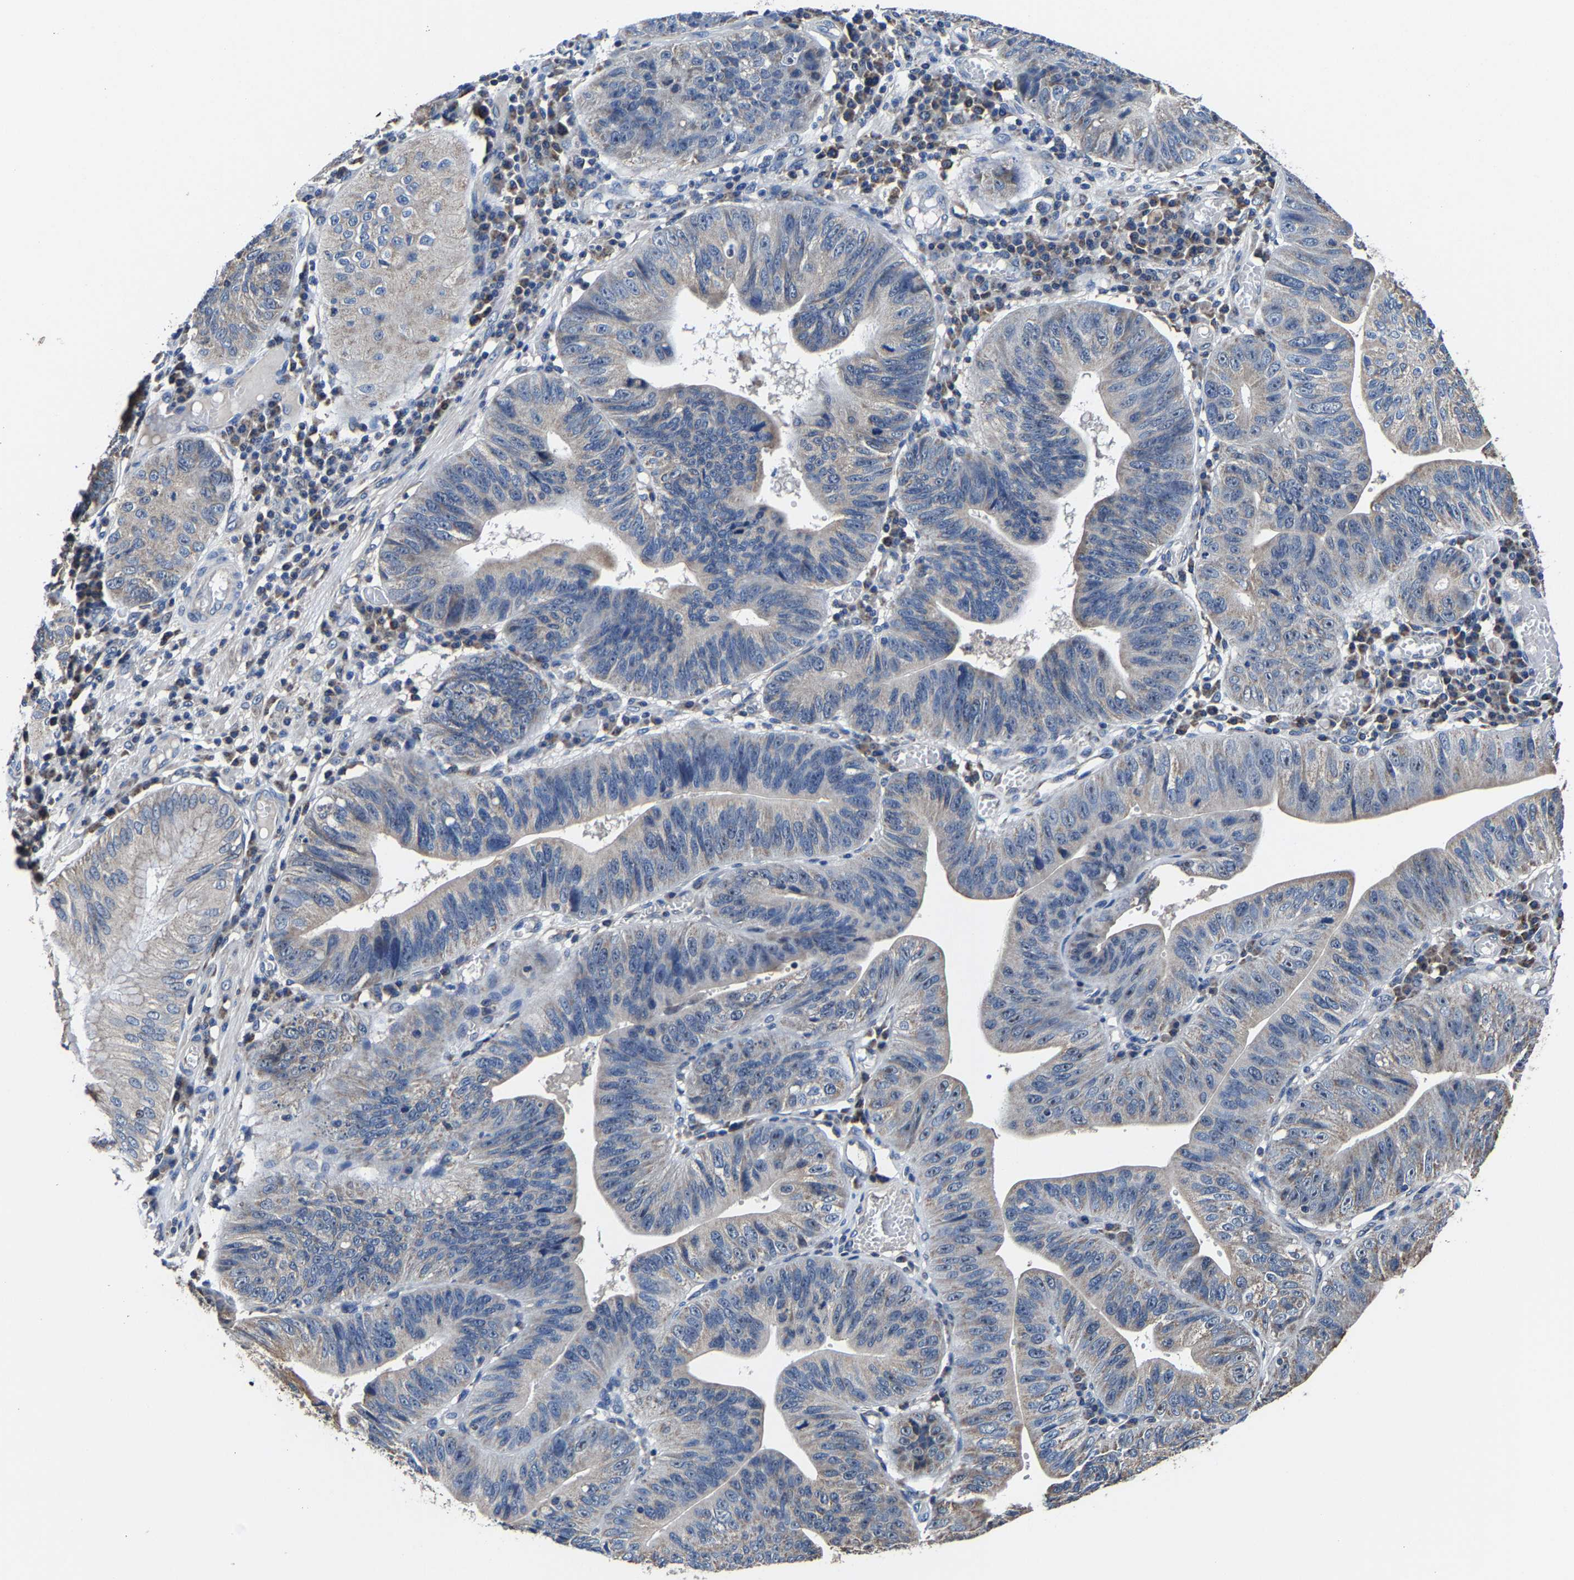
{"staining": {"intensity": "weak", "quantity": "<25%", "location": "cytoplasmic/membranous"}, "tissue": "stomach cancer", "cell_type": "Tumor cells", "image_type": "cancer", "snomed": [{"axis": "morphology", "description": "Adenocarcinoma, NOS"}, {"axis": "topography", "description": "Stomach"}], "caption": "DAB immunohistochemical staining of stomach adenocarcinoma reveals no significant positivity in tumor cells.", "gene": "ZCCHC7", "patient": {"sex": "male", "age": 59}}